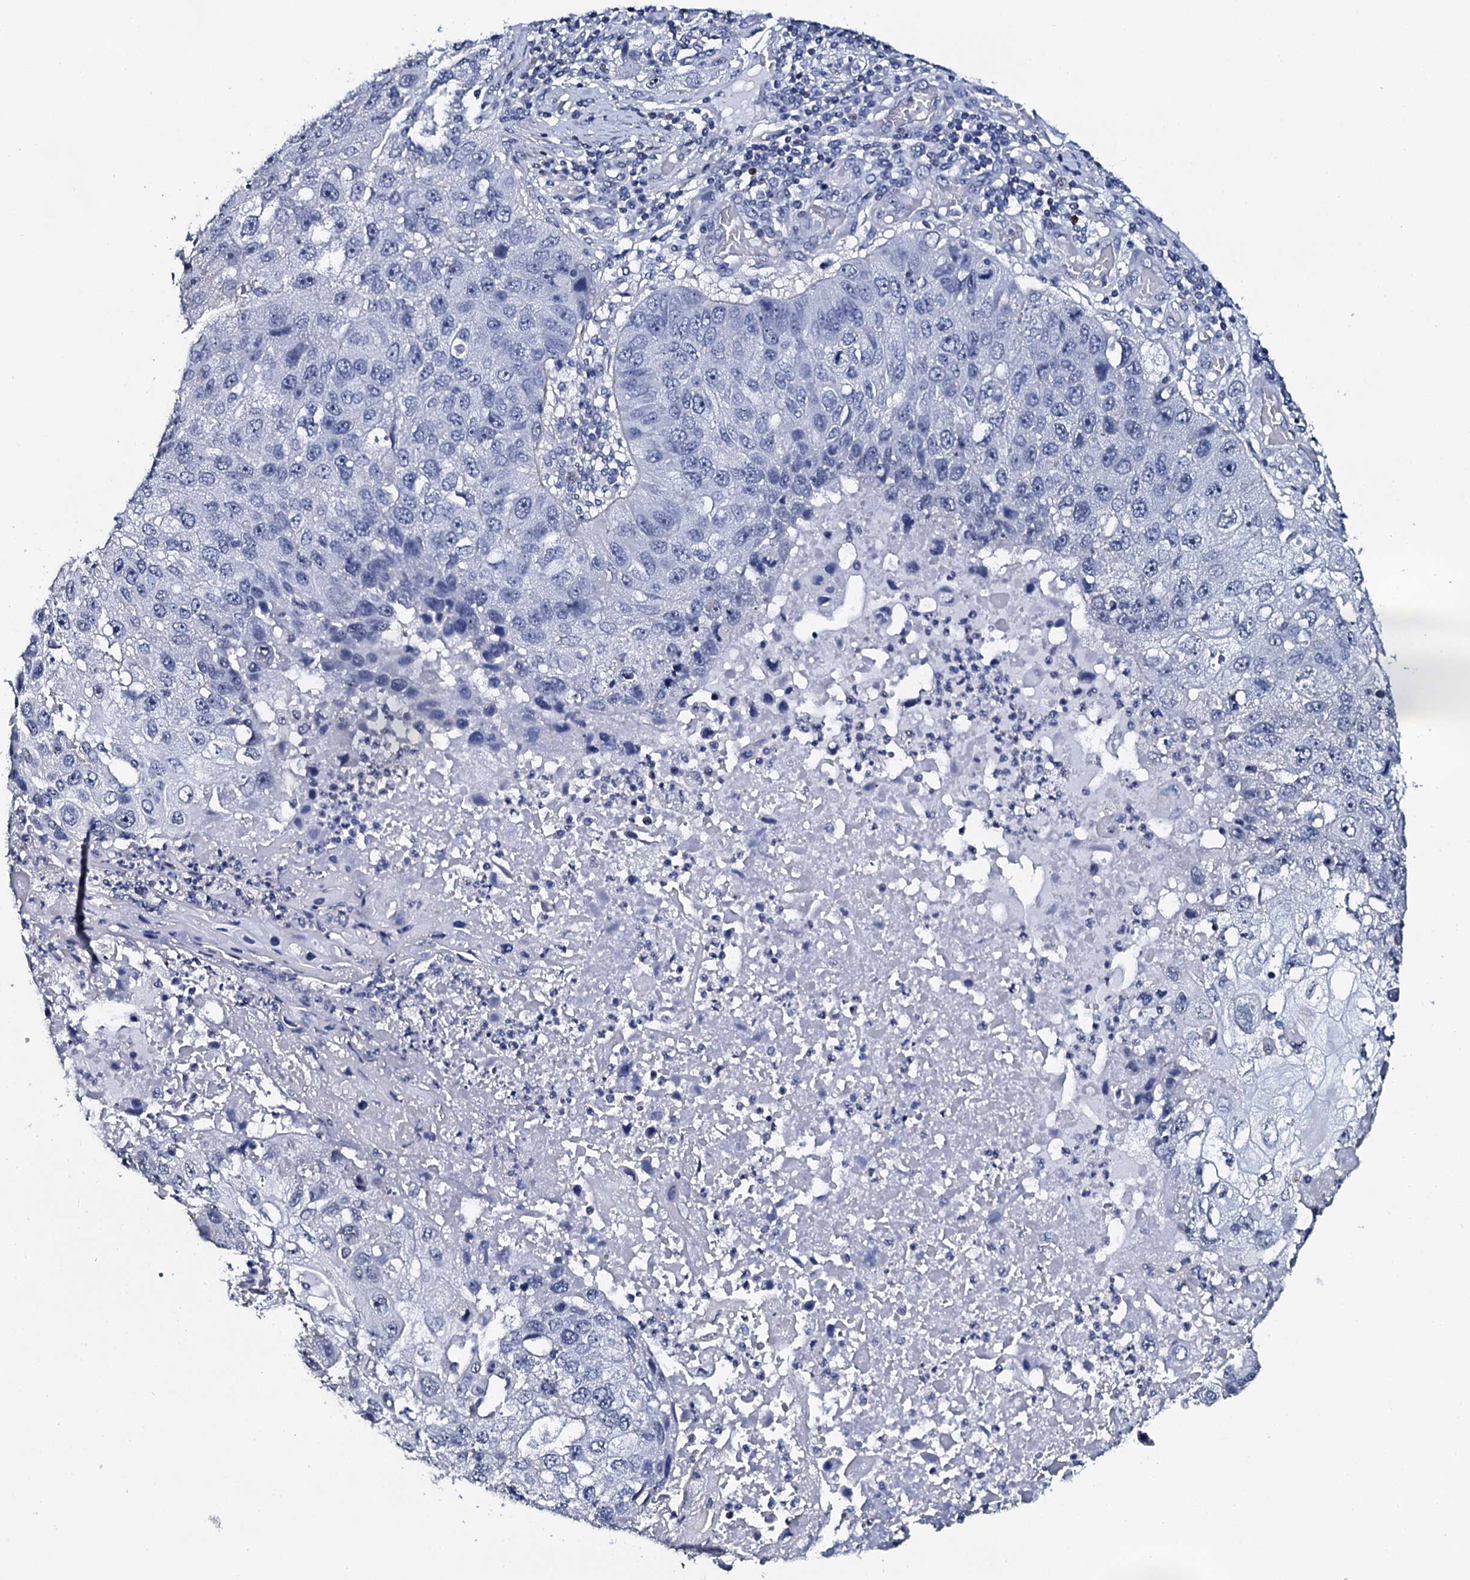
{"staining": {"intensity": "negative", "quantity": "none", "location": "none"}, "tissue": "lung cancer", "cell_type": "Tumor cells", "image_type": "cancer", "snomed": [{"axis": "morphology", "description": "Squamous cell carcinoma, NOS"}, {"axis": "topography", "description": "Lung"}], "caption": "Photomicrograph shows no significant protein expression in tumor cells of lung cancer. (Brightfield microscopy of DAB immunohistochemistry at high magnification).", "gene": "NPM2", "patient": {"sex": "male", "age": 61}}